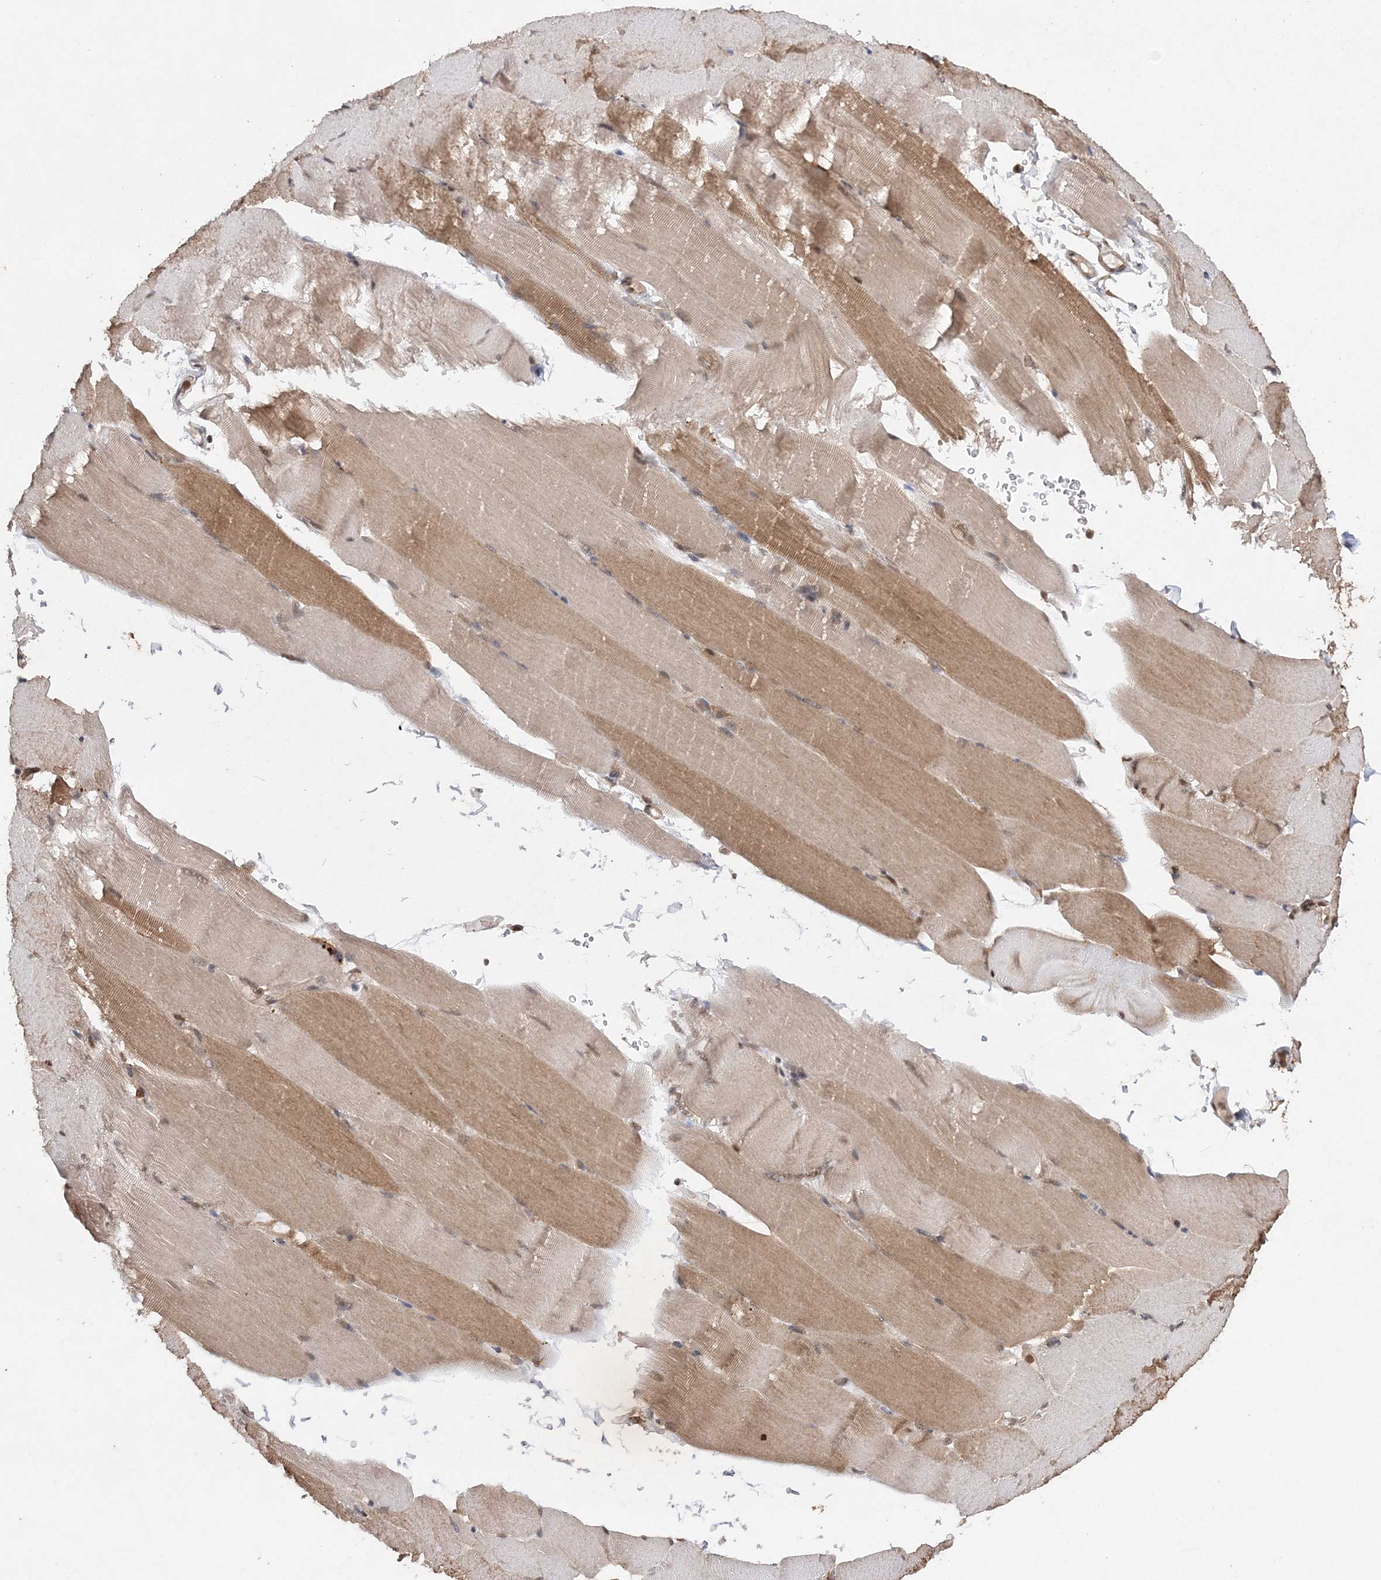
{"staining": {"intensity": "moderate", "quantity": "25%-75%", "location": "cytoplasmic/membranous,nuclear"}, "tissue": "skeletal muscle", "cell_type": "Myocytes", "image_type": "normal", "snomed": [{"axis": "morphology", "description": "Normal tissue, NOS"}, {"axis": "topography", "description": "Skeletal muscle"}, {"axis": "topography", "description": "Parathyroid gland"}], "caption": "This image displays immunohistochemistry staining of normal human skeletal muscle, with medium moderate cytoplasmic/membranous,nuclear positivity in approximately 25%-75% of myocytes.", "gene": "NIF3L1", "patient": {"sex": "female", "age": 37}}